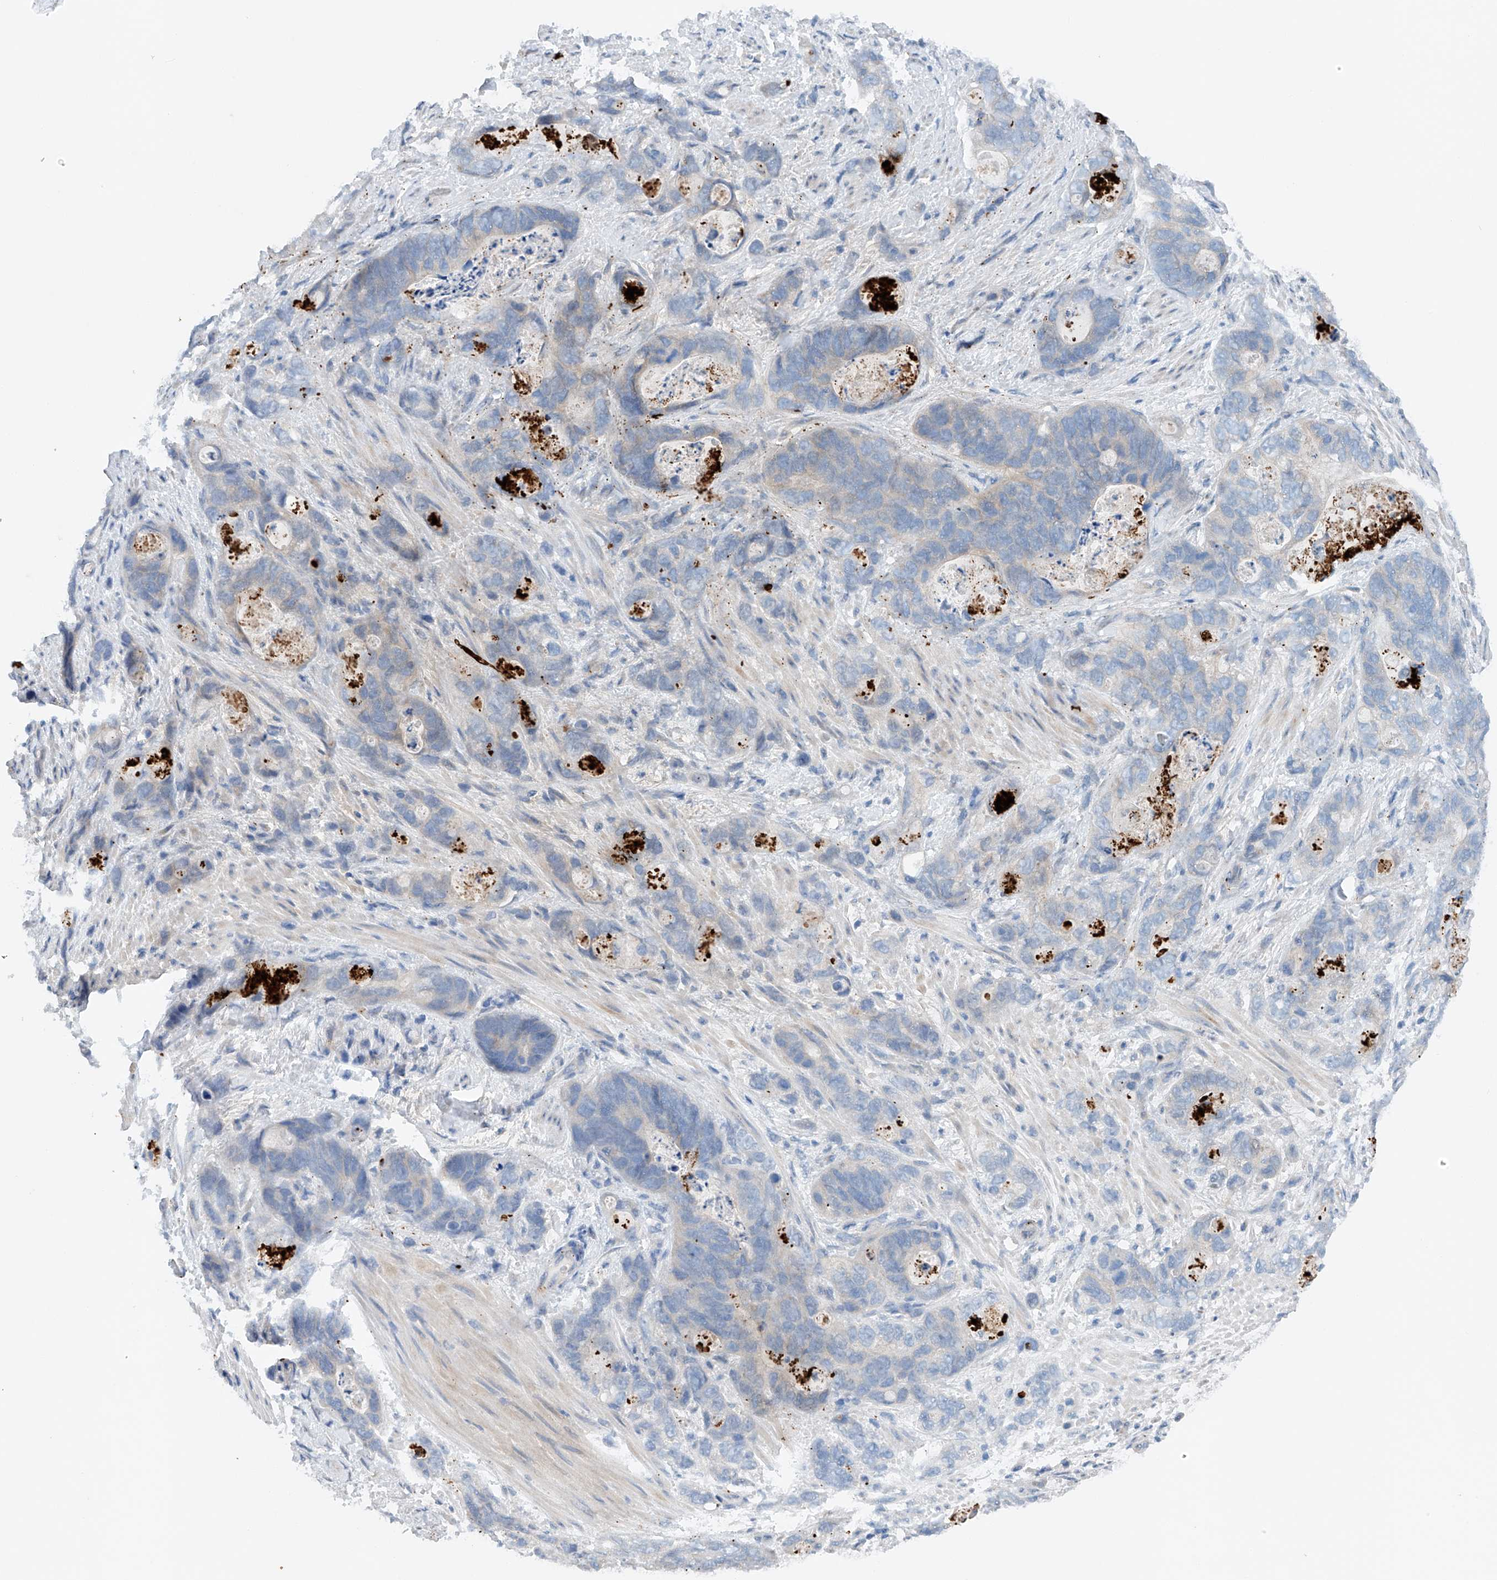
{"staining": {"intensity": "negative", "quantity": "none", "location": "none"}, "tissue": "stomach cancer", "cell_type": "Tumor cells", "image_type": "cancer", "snomed": [{"axis": "morphology", "description": "Normal tissue, NOS"}, {"axis": "morphology", "description": "Adenocarcinoma, NOS"}, {"axis": "topography", "description": "Stomach"}], "caption": "Immunohistochemical staining of stomach cancer (adenocarcinoma) shows no significant positivity in tumor cells. (Stains: DAB (3,3'-diaminobenzidine) immunohistochemistry with hematoxylin counter stain, Microscopy: brightfield microscopy at high magnification).", "gene": "CEP85L", "patient": {"sex": "female", "age": 89}}